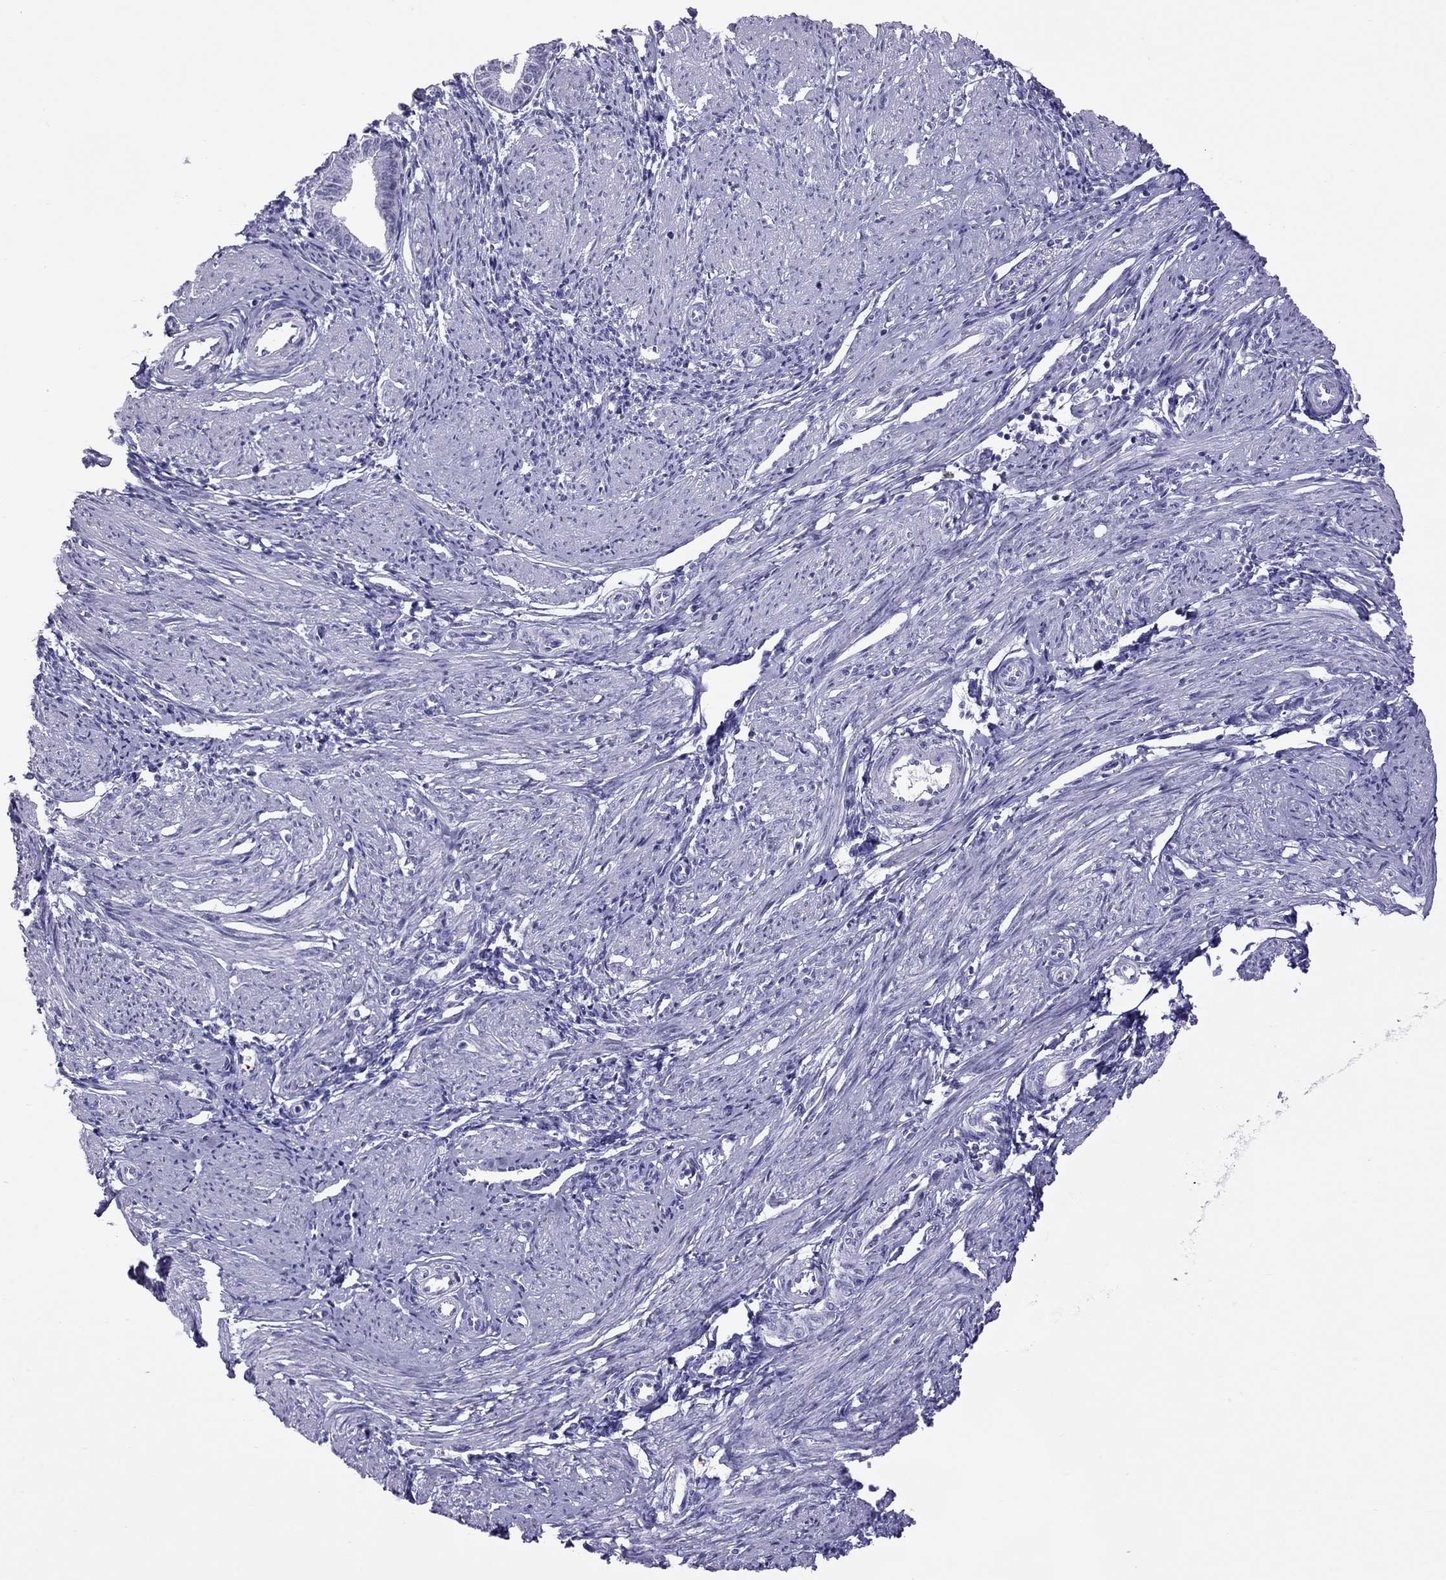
{"staining": {"intensity": "negative", "quantity": "none", "location": "none"}, "tissue": "endometrium", "cell_type": "Cells in endometrial stroma", "image_type": "normal", "snomed": [{"axis": "morphology", "description": "Normal tissue, NOS"}, {"axis": "topography", "description": "Endometrium"}], "caption": "This is an IHC photomicrograph of benign endometrium. There is no positivity in cells in endometrial stroma.", "gene": "SLAMF1", "patient": {"sex": "female", "age": 37}}